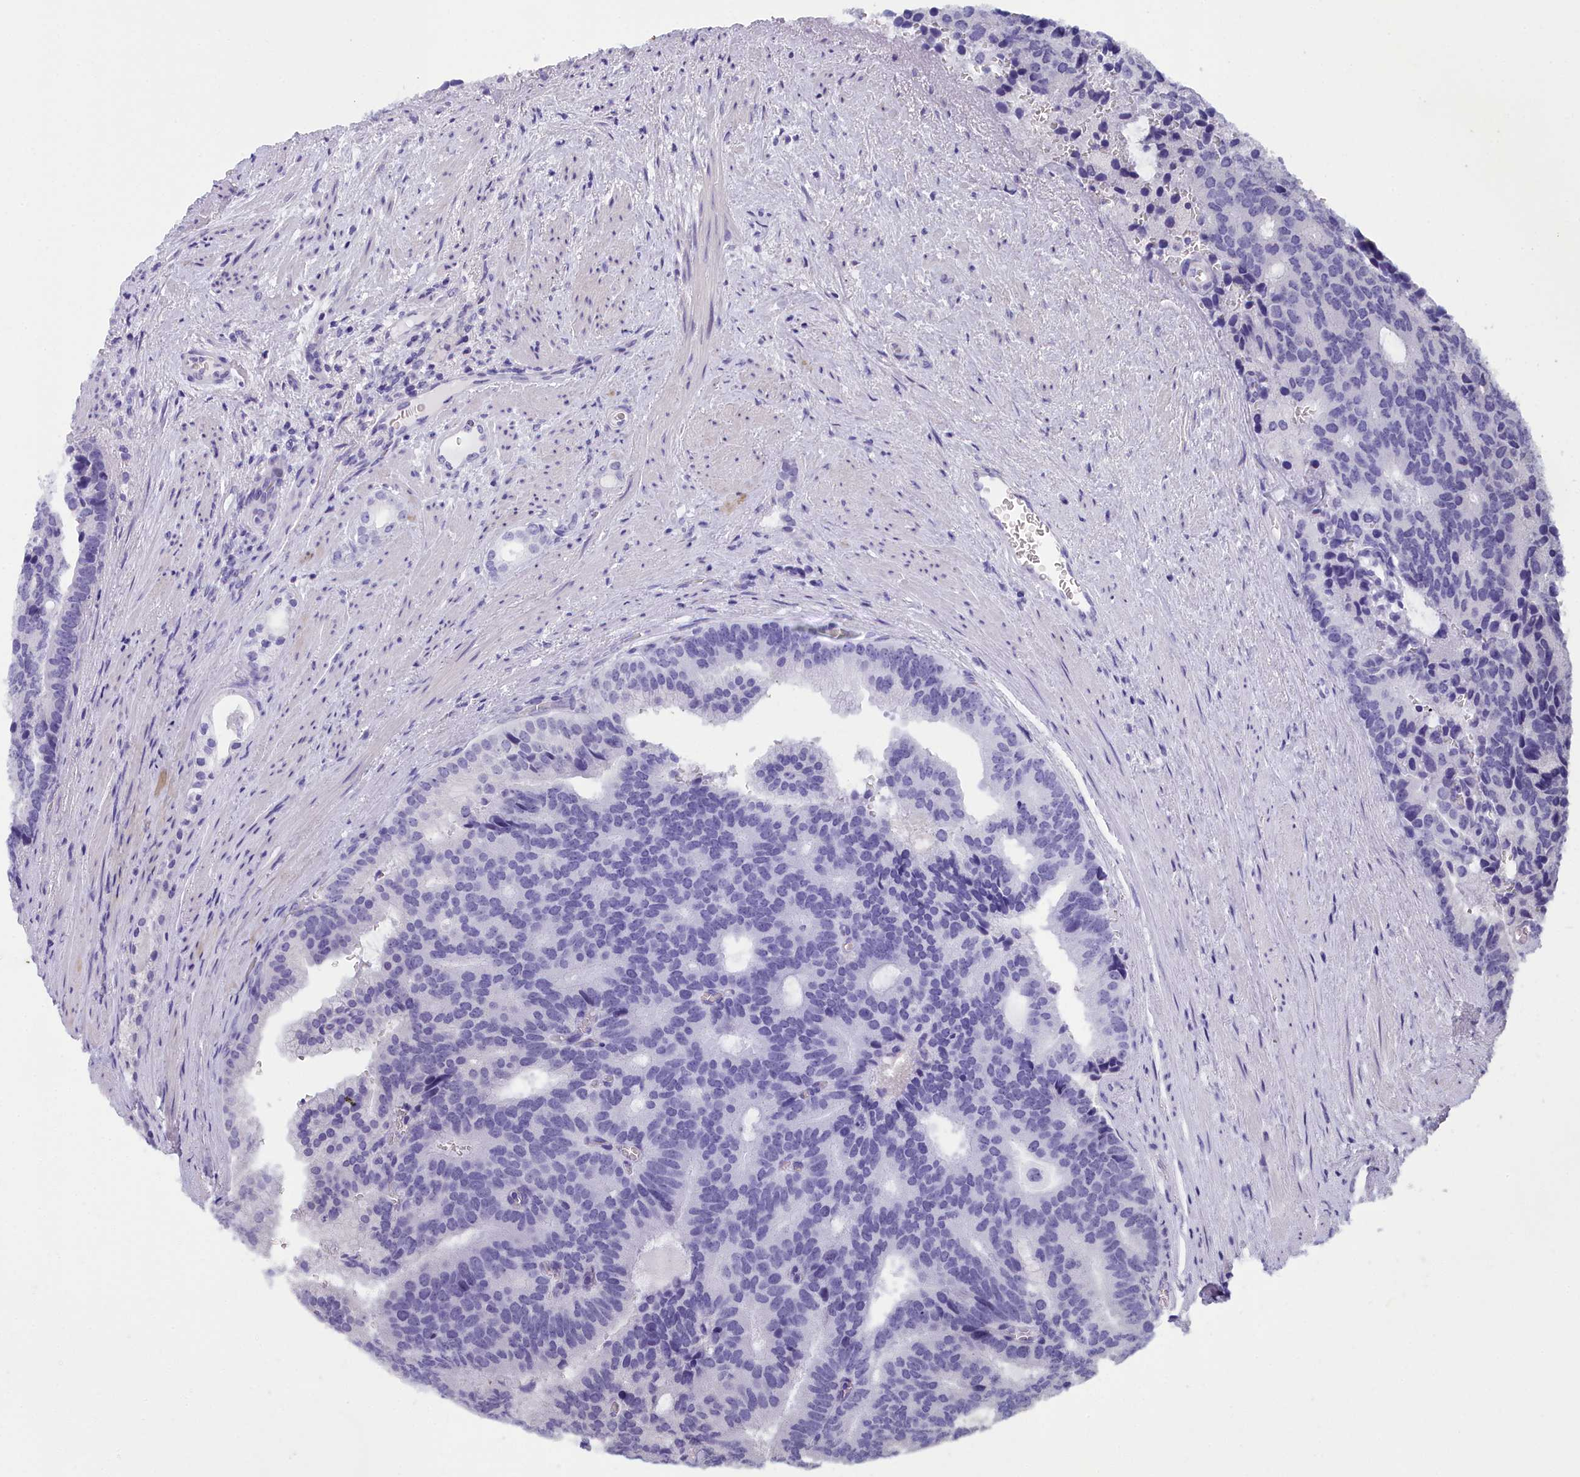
{"staining": {"intensity": "negative", "quantity": "none", "location": "none"}, "tissue": "prostate cancer", "cell_type": "Tumor cells", "image_type": "cancer", "snomed": [{"axis": "morphology", "description": "Adenocarcinoma, Low grade"}, {"axis": "topography", "description": "Prostate"}], "caption": "Tumor cells are negative for protein expression in human prostate low-grade adenocarcinoma.", "gene": "CCDC97", "patient": {"sex": "male", "age": 71}}